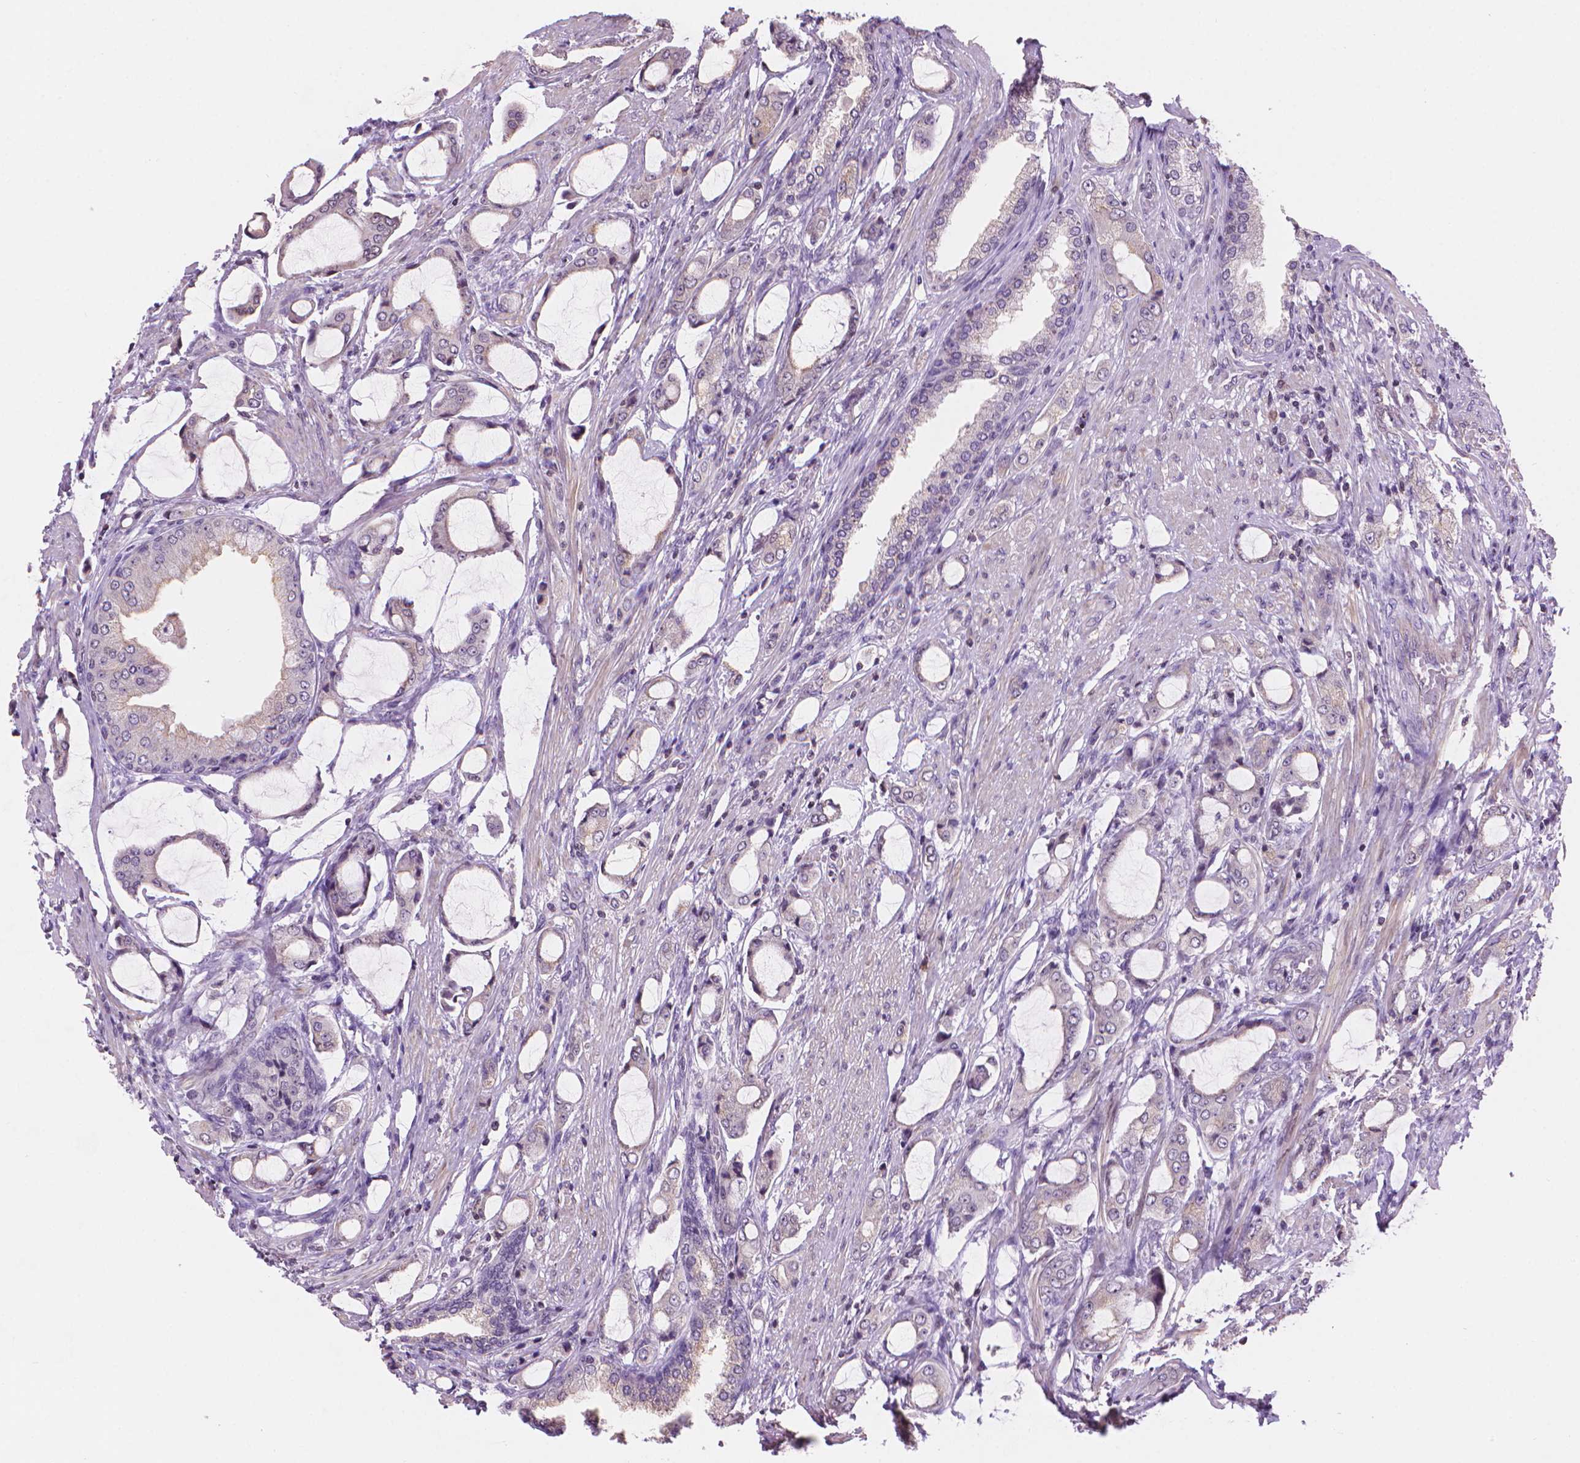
{"staining": {"intensity": "negative", "quantity": "none", "location": "none"}, "tissue": "prostate cancer", "cell_type": "Tumor cells", "image_type": "cancer", "snomed": [{"axis": "morphology", "description": "Adenocarcinoma, NOS"}, {"axis": "topography", "description": "Prostate"}], "caption": "This histopathology image is of prostate cancer (adenocarcinoma) stained with immunohistochemistry to label a protein in brown with the nuclei are counter-stained blue. There is no staining in tumor cells.", "gene": "TMEM184A", "patient": {"sex": "male", "age": 63}}